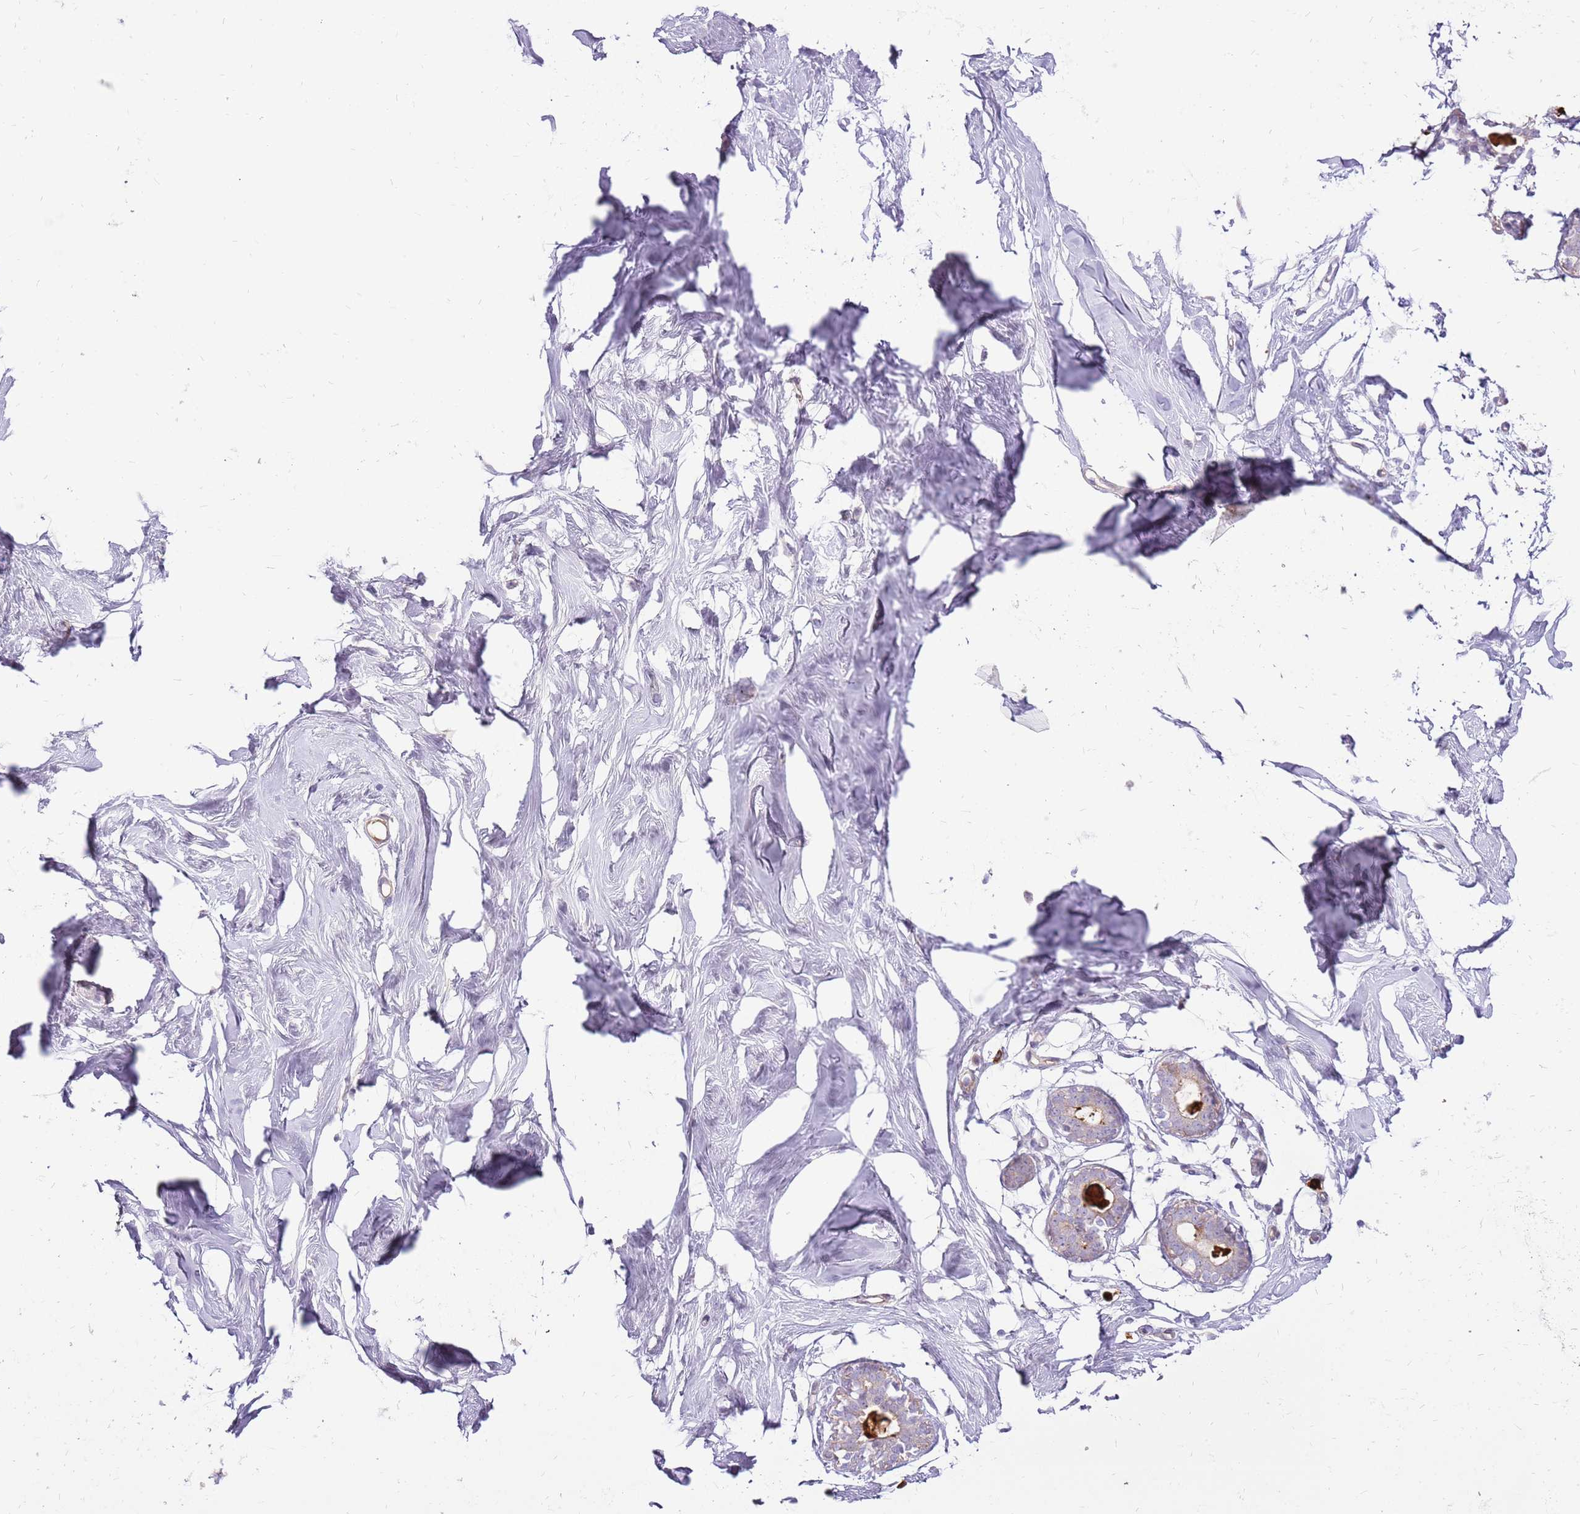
{"staining": {"intensity": "negative", "quantity": "none", "location": "none"}, "tissue": "breast", "cell_type": "Adipocytes", "image_type": "normal", "snomed": [{"axis": "morphology", "description": "Normal tissue, NOS"}, {"axis": "morphology", "description": "Adenoma, NOS"}, {"axis": "topography", "description": "Breast"}], "caption": "The micrograph demonstrates no staining of adipocytes in normal breast.", "gene": "MCUB", "patient": {"sex": "female", "age": 23}}